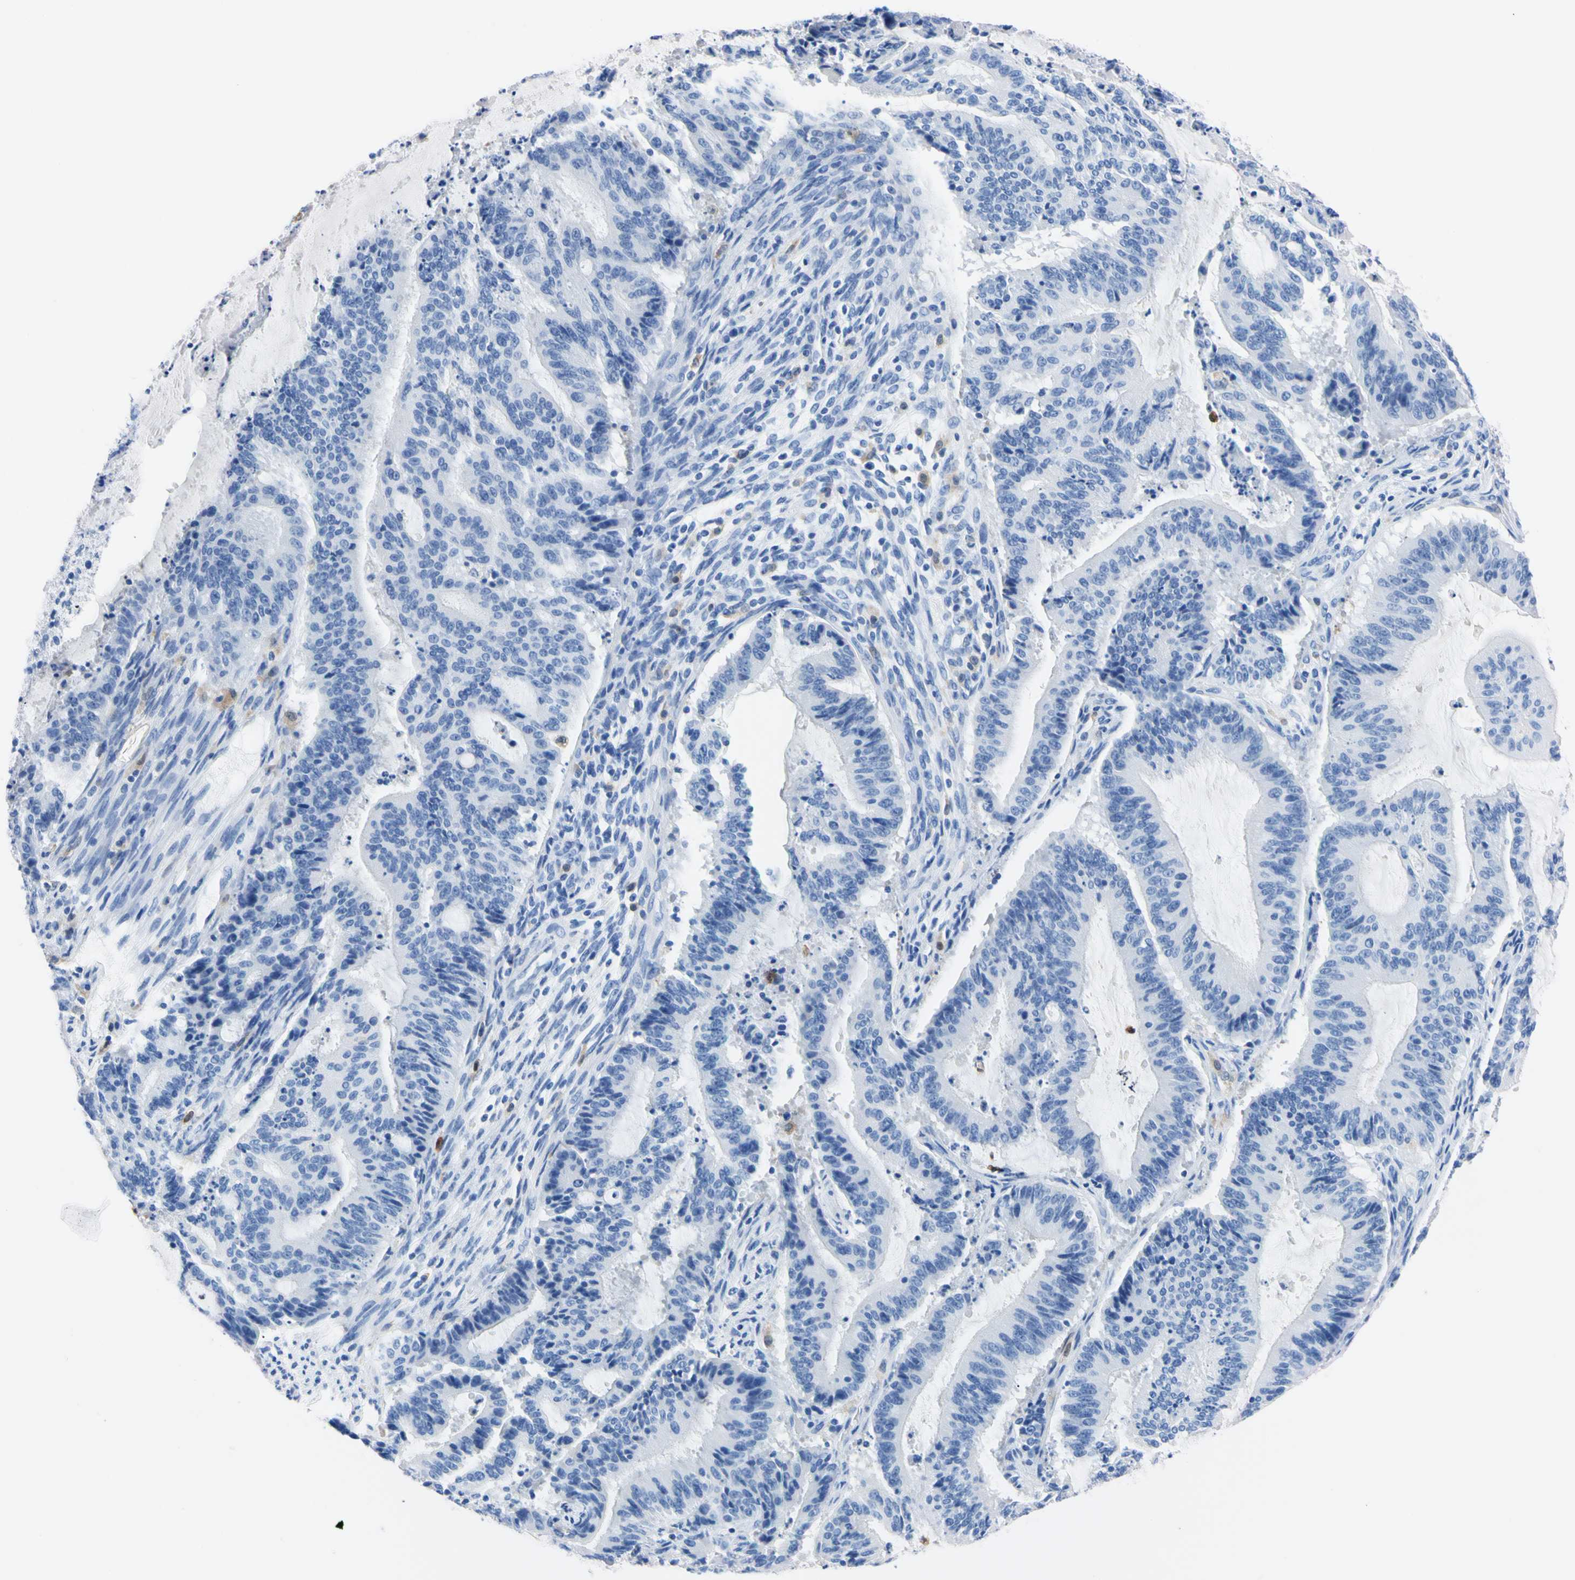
{"staining": {"intensity": "negative", "quantity": "none", "location": "none"}, "tissue": "liver cancer", "cell_type": "Tumor cells", "image_type": "cancer", "snomed": [{"axis": "morphology", "description": "Cholangiocarcinoma"}, {"axis": "topography", "description": "Liver"}], "caption": "Liver cancer stained for a protein using IHC demonstrates no staining tumor cells.", "gene": "NCF4", "patient": {"sex": "female", "age": 73}}